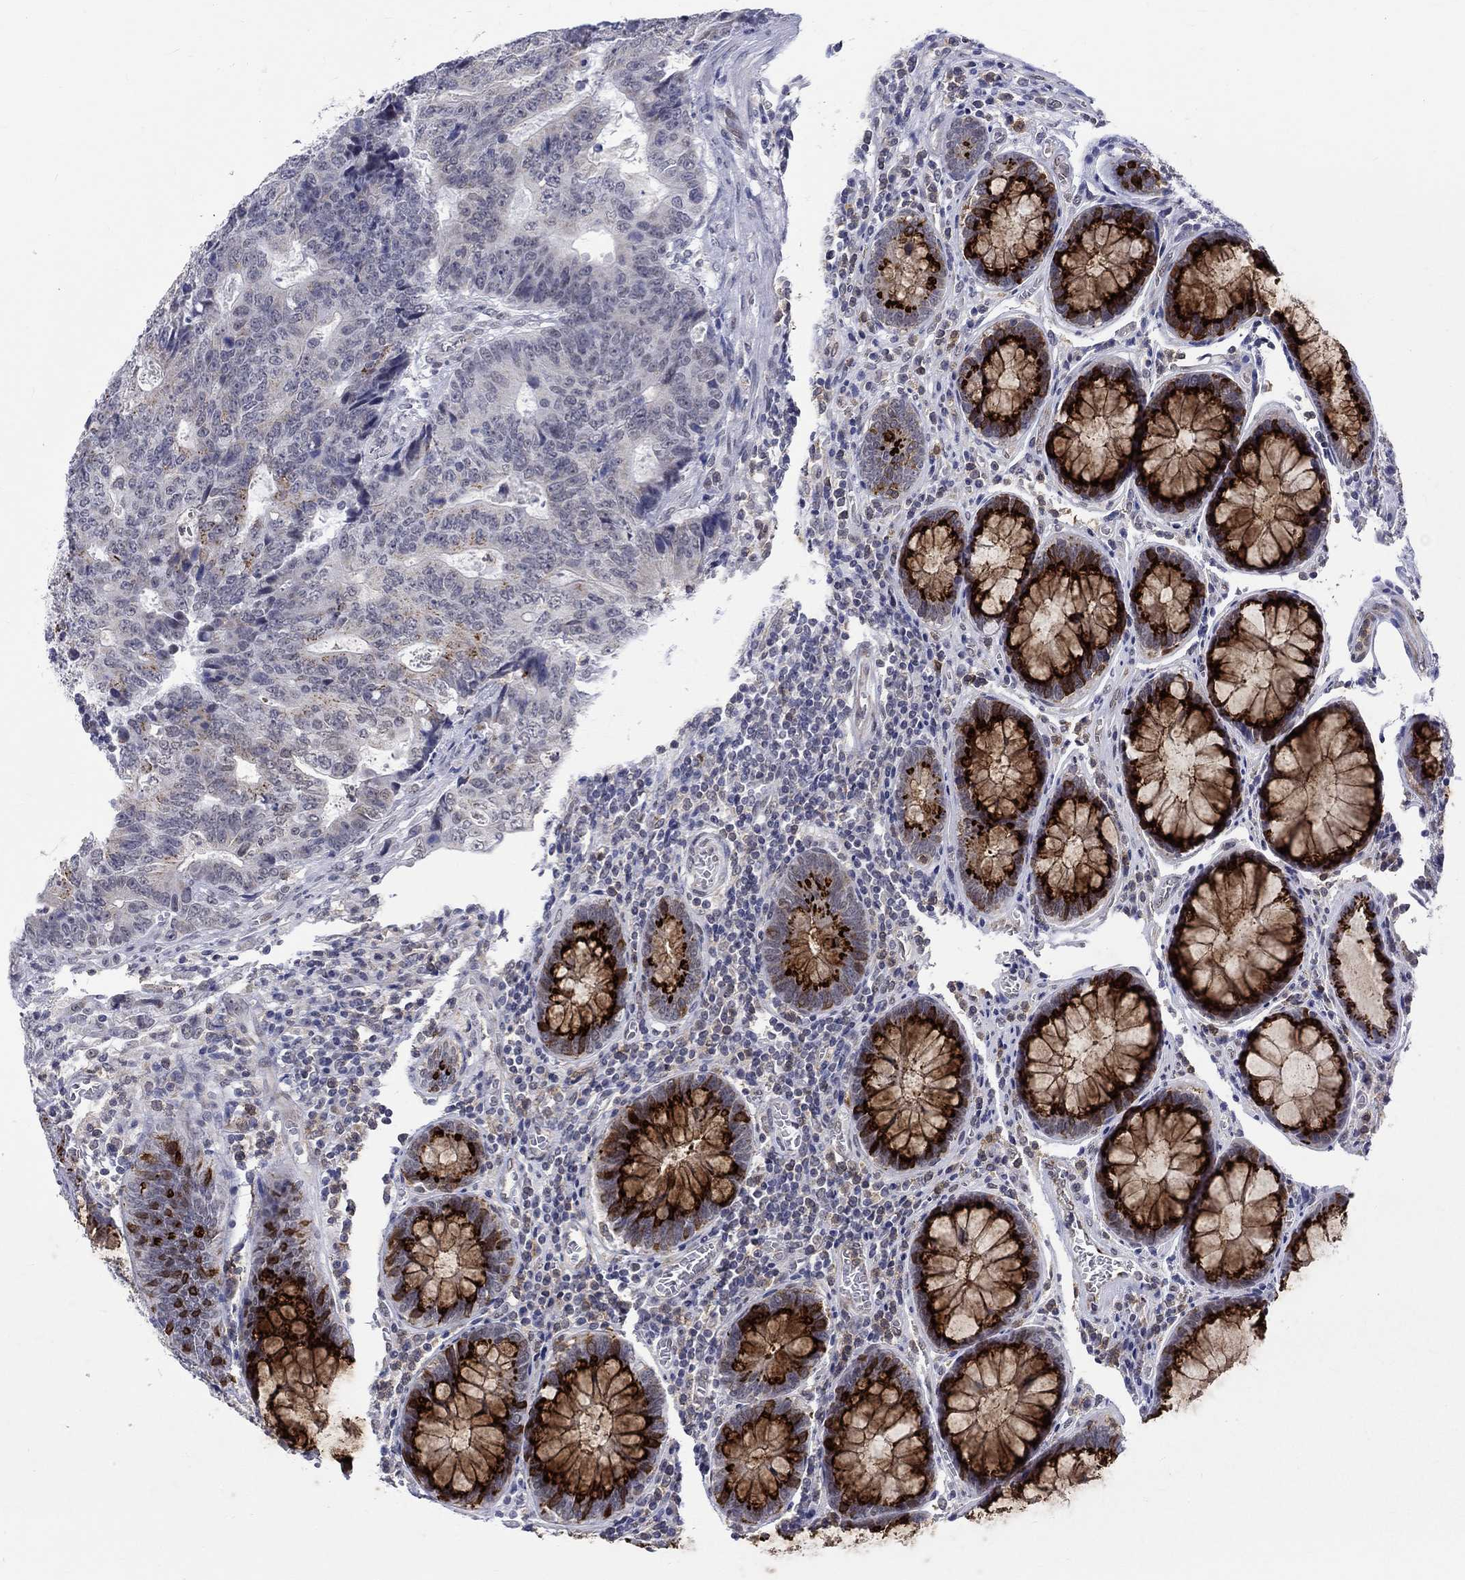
{"staining": {"intensity": "moderate", "quantity": "<25%", "location": "cytoplasmic/membranous"}, "tissue": "colorectal cancer", "cell_type": "Tumor cells", "image_type": "cancer", "snomed": [{"axis": "morphology", "description": "Adenocarcinoma, NOS"}, {"axis": "topography", "description": "Colon"}], "caption": "Protein analysis of colorectal adenocarcinoma tissue shows moderate cytoplasmic/membranous positivity in about <25% of tumor cells.", "gene": "ST6GALNAC1", "patient": {"sex": "female", "age": 48}}